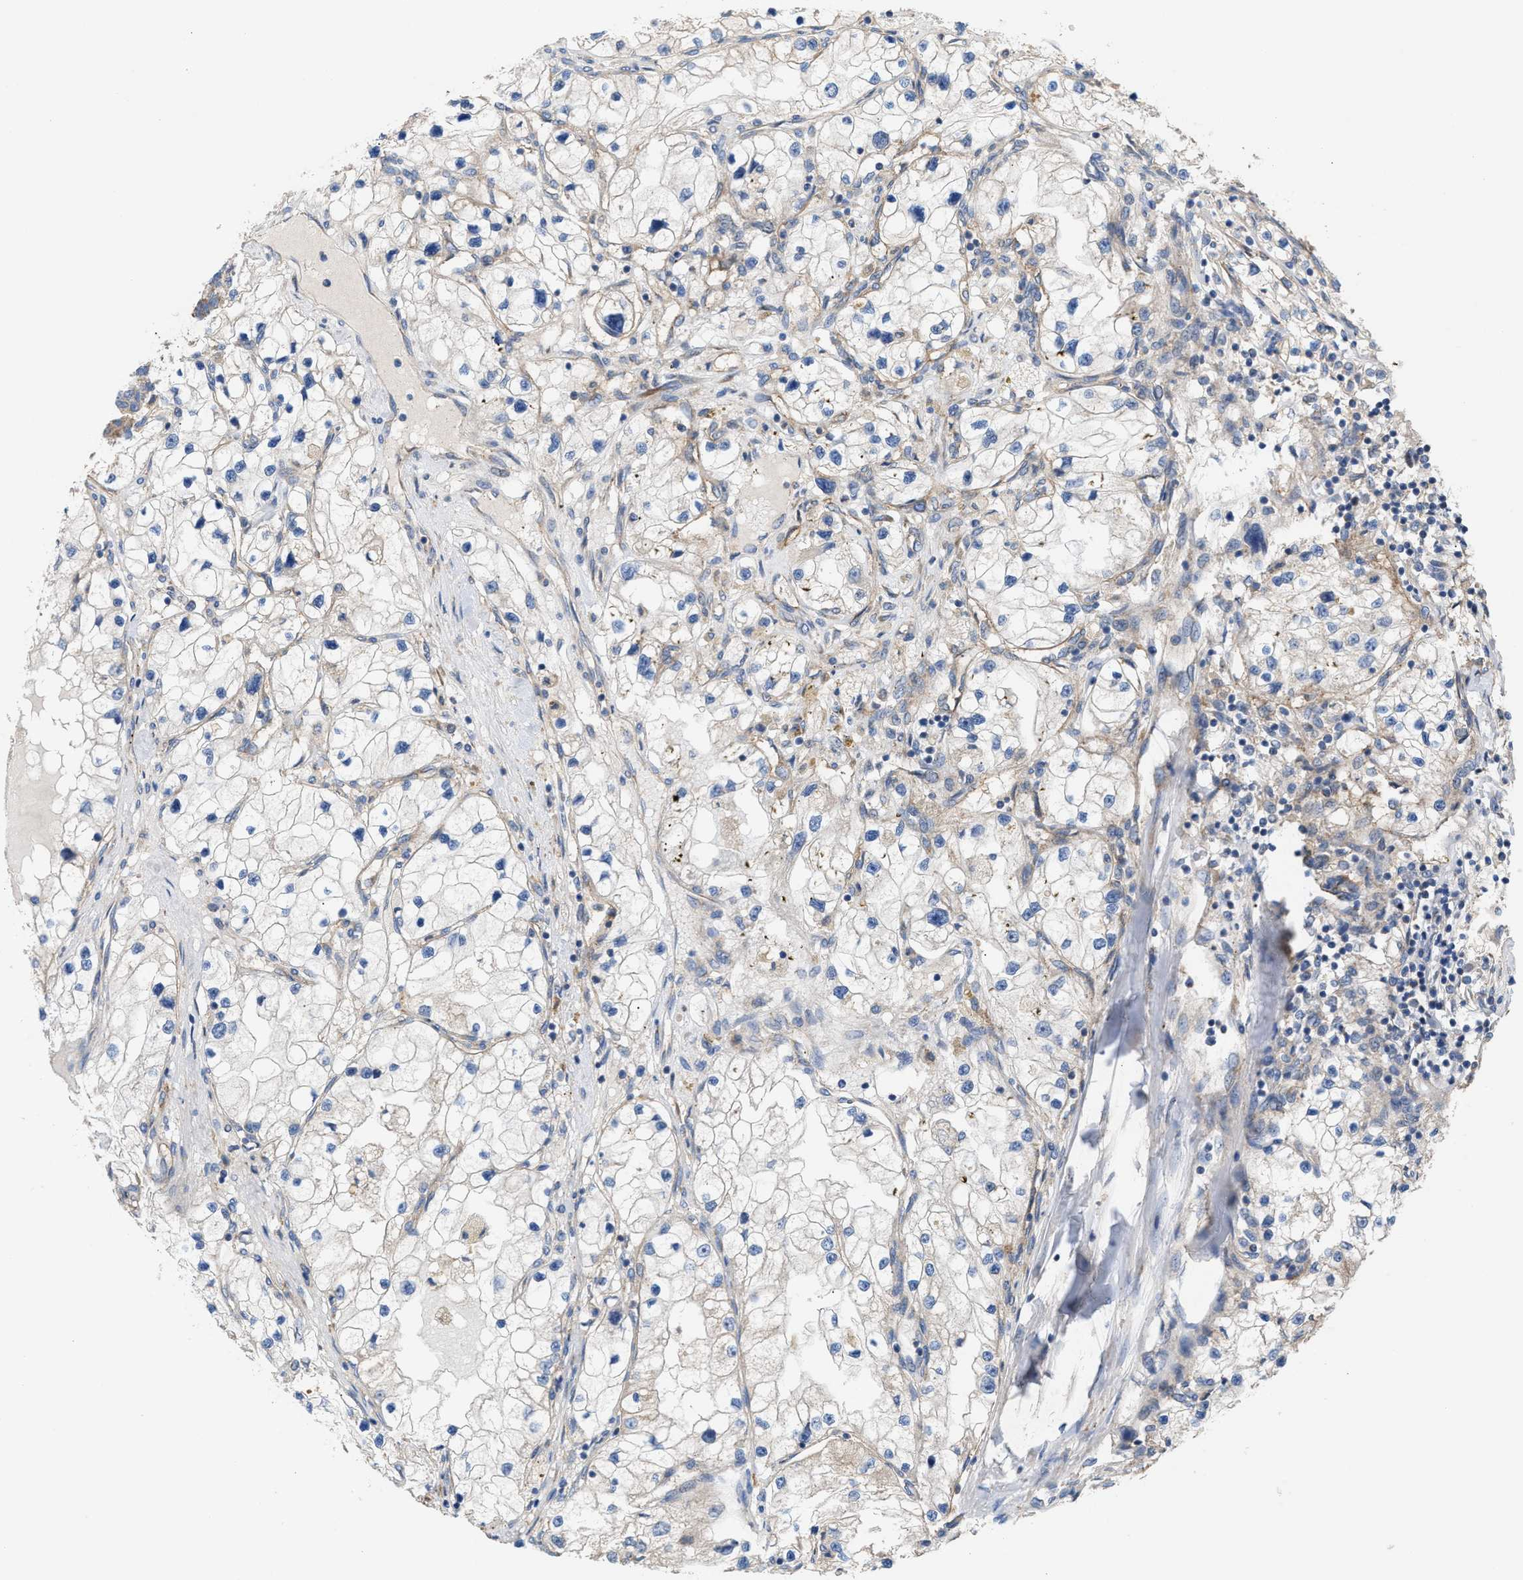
{"staining": {"intensity": "negative", "quantity": "none", "location": "none"}, "tissue": "renal cancer", "cell_type": "Tumor cells", "image_type": "cancer", "snomed": [{"axis": "morphology", "description": "Adenocarcinoma, NOS"}, {"axis": "topography", "description": "Kidney"}], "caption": "Tumor cells show no significant protein staining in renal adenocarcinoma.", "gene": "OXSM", "patient": {"sex": "male", "age": 68}}